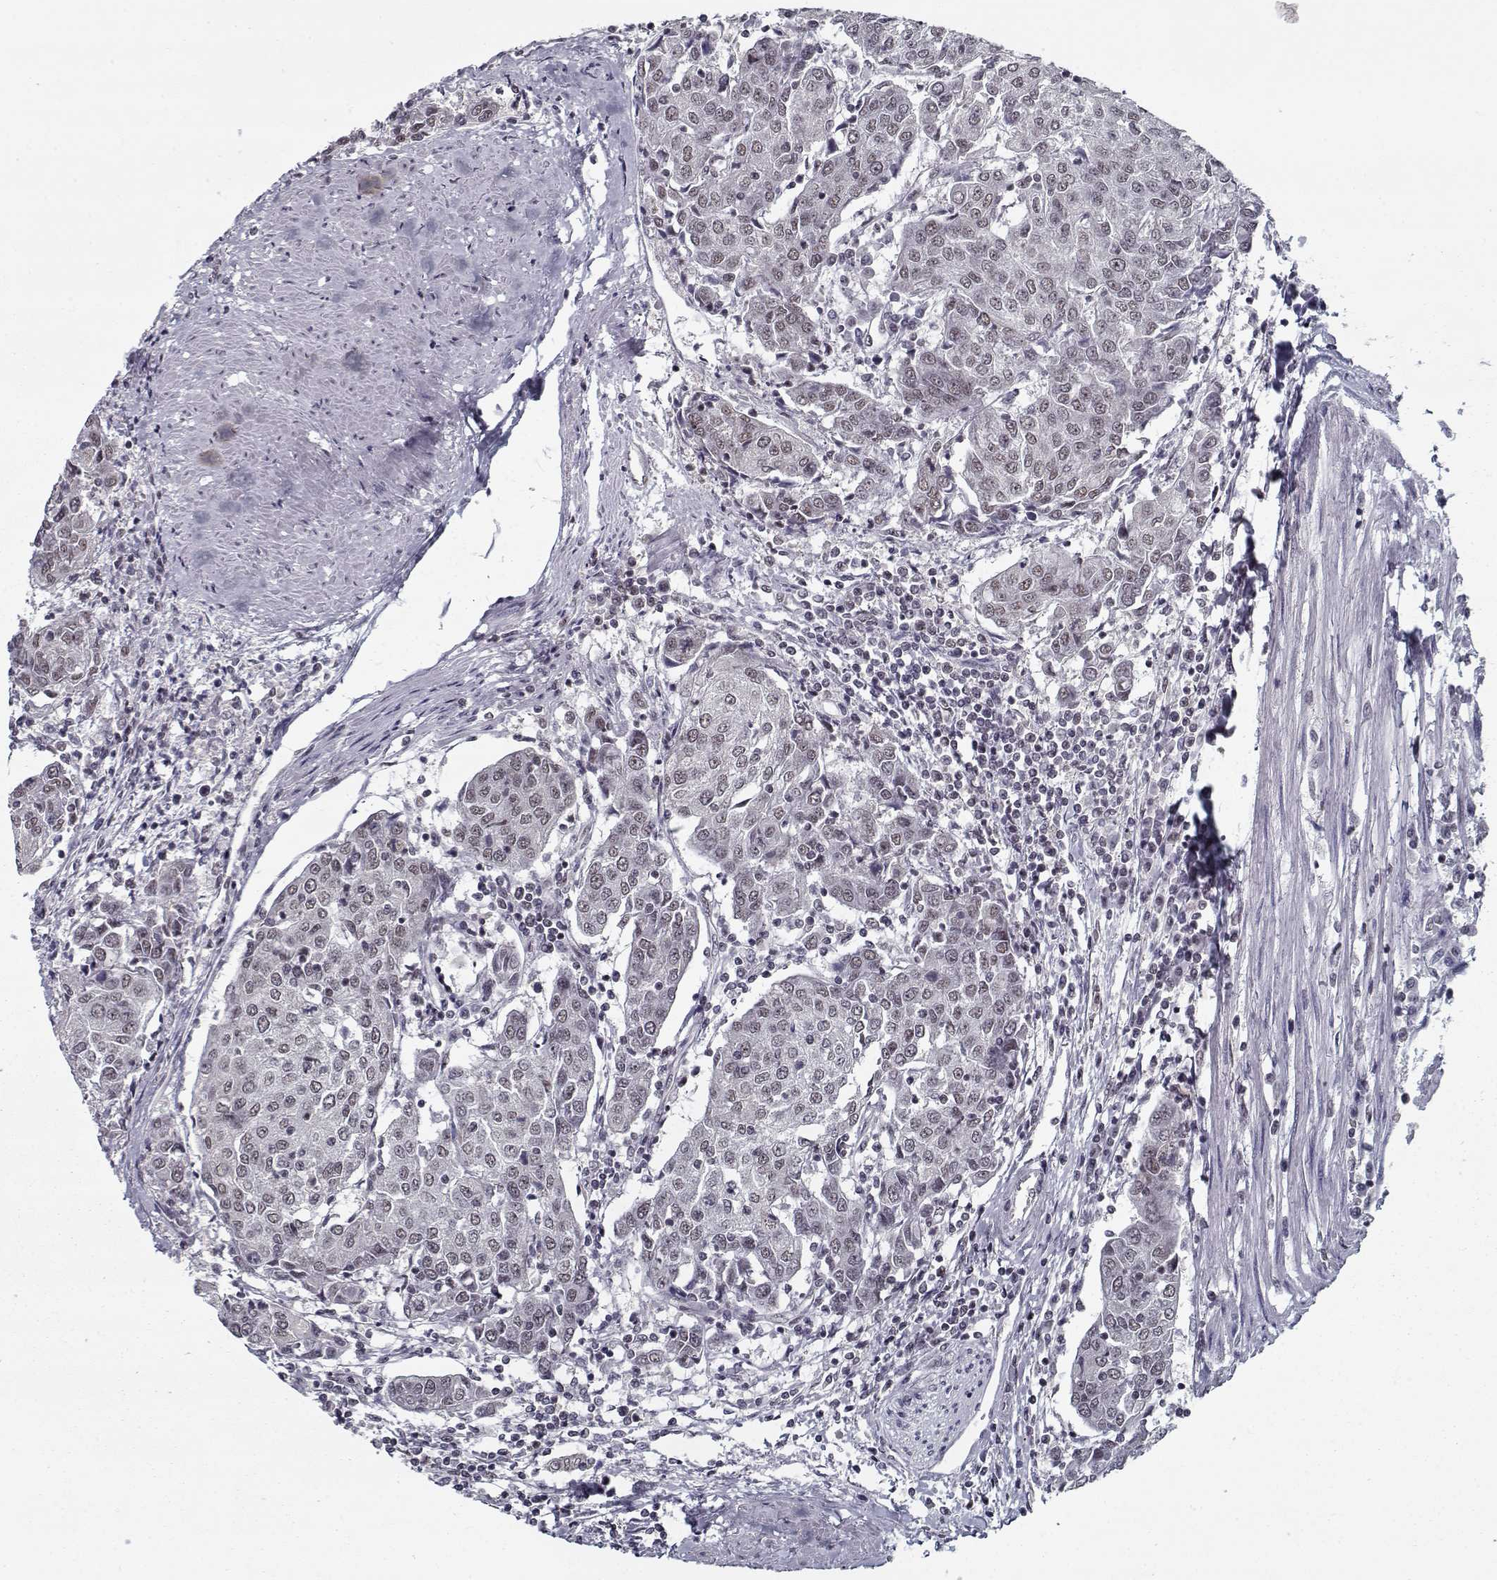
{"staining": {"intensity": "weak", "quantity": "<25%", "location": "nuclear"}, "tissue": "urothelial cancer", "cell_type": "Tumor cells", "image_type": "cancer", "snomed": [{"axis": "morphology", "description": "Urothelial carcinoma, High grade"}, {"axis": "topography", "description": "Urinary bladder"}], "caption": "Immunohistochemical staining of human high-grade urothelial carcinoma displays no significant positivity in tumor cells. (Immunohistochemistry, brightfield microscopy, high magnification).", "gene": "TESPA1", "patient": {"sex": "female", "age": 85}}